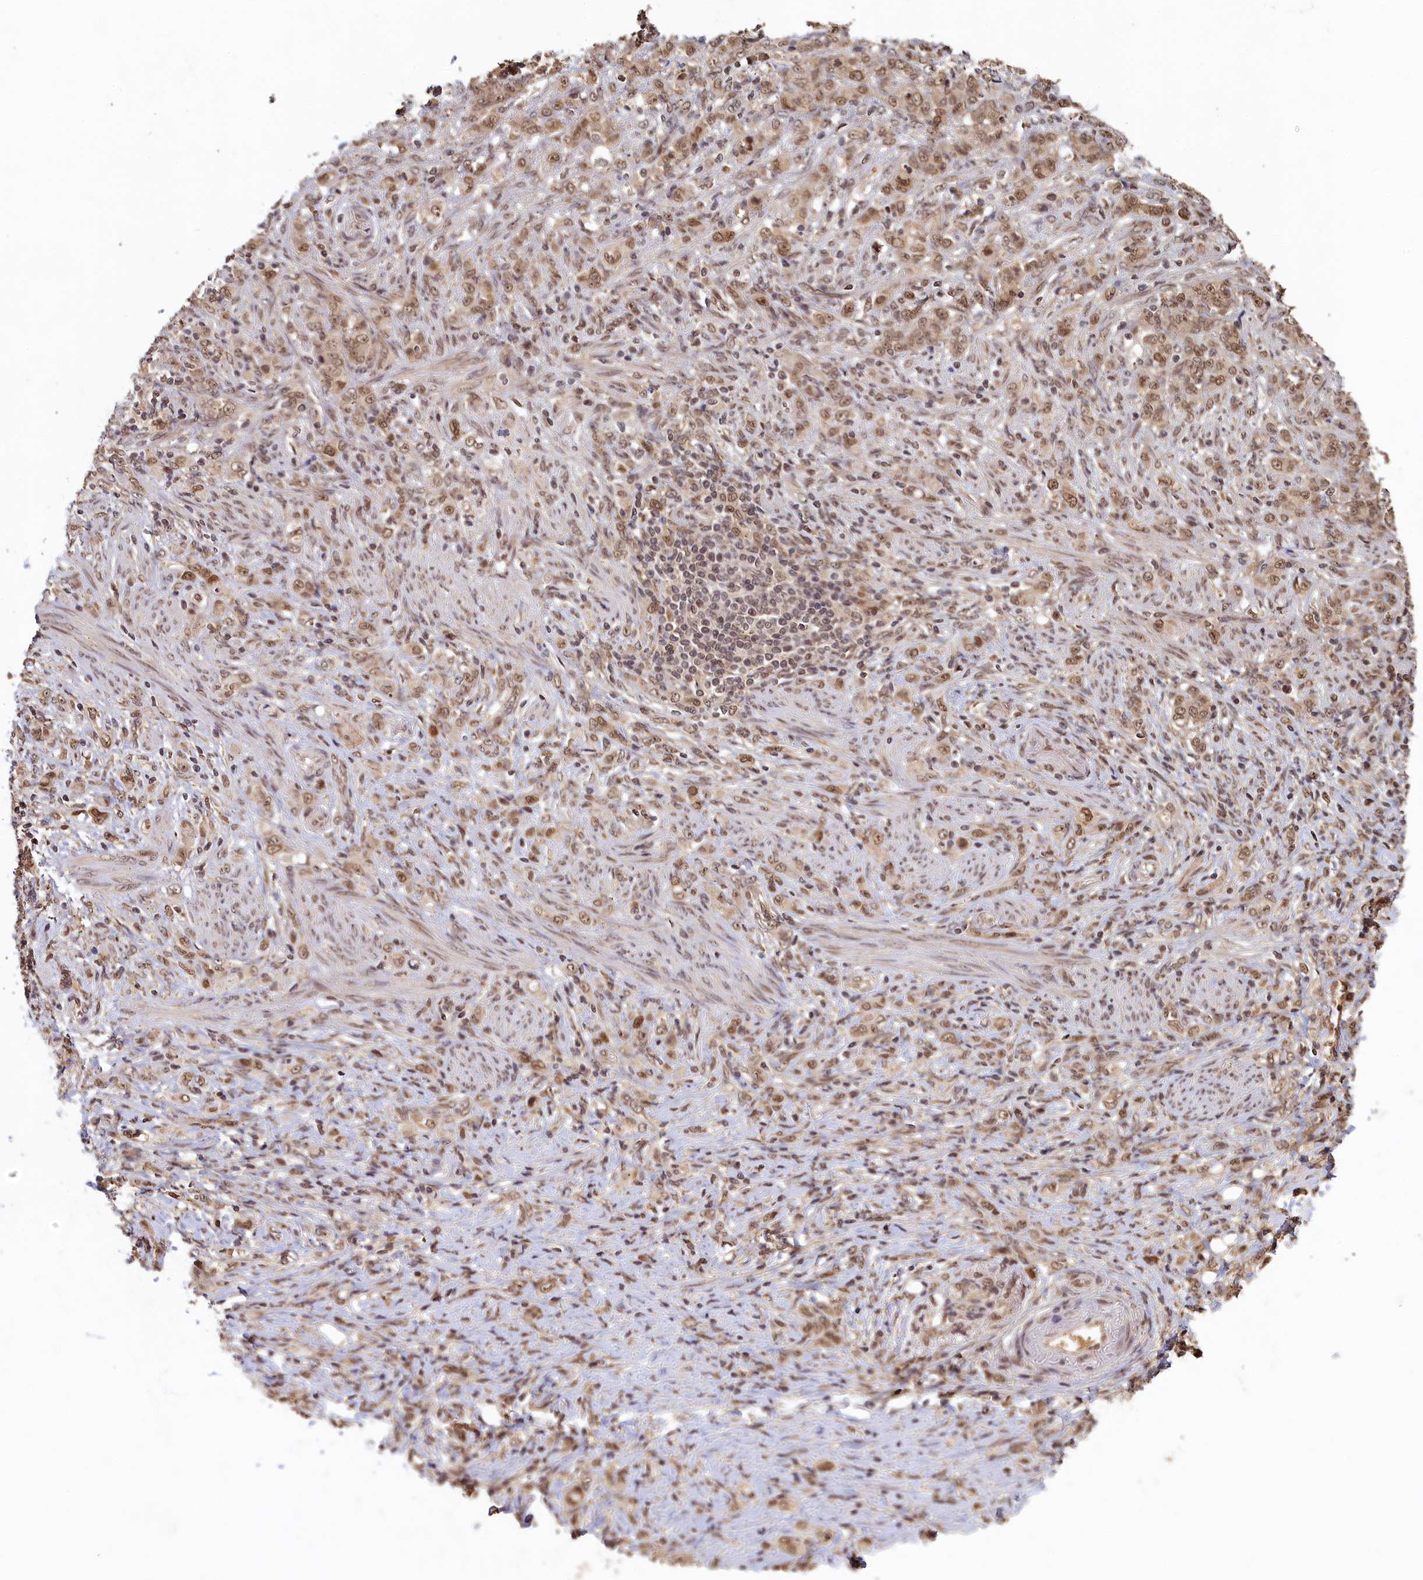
{"staining": {"intensity": "moderate", "quantity": ">75%", "location": "cytoplasmic/membranous,nuclear"}, "tissue": "stomach cancer", "cell_type": "Tumor cells", "image_type": "cancer", "snomed": [{"axis": "morphology", "description": "Adenocarcinoma, NOS"}, {"axis": "topography", "description": "Stomach"}], "caption": "High-power microscopy captured an IHC histopathology image of stomach cancer, revealing moderate cytoplasmic/membranous and nuclear staining in approximately >75% of tumor cells.", "gene": "CKAP2L", "patient": {"sex": "female", "age": 79}}